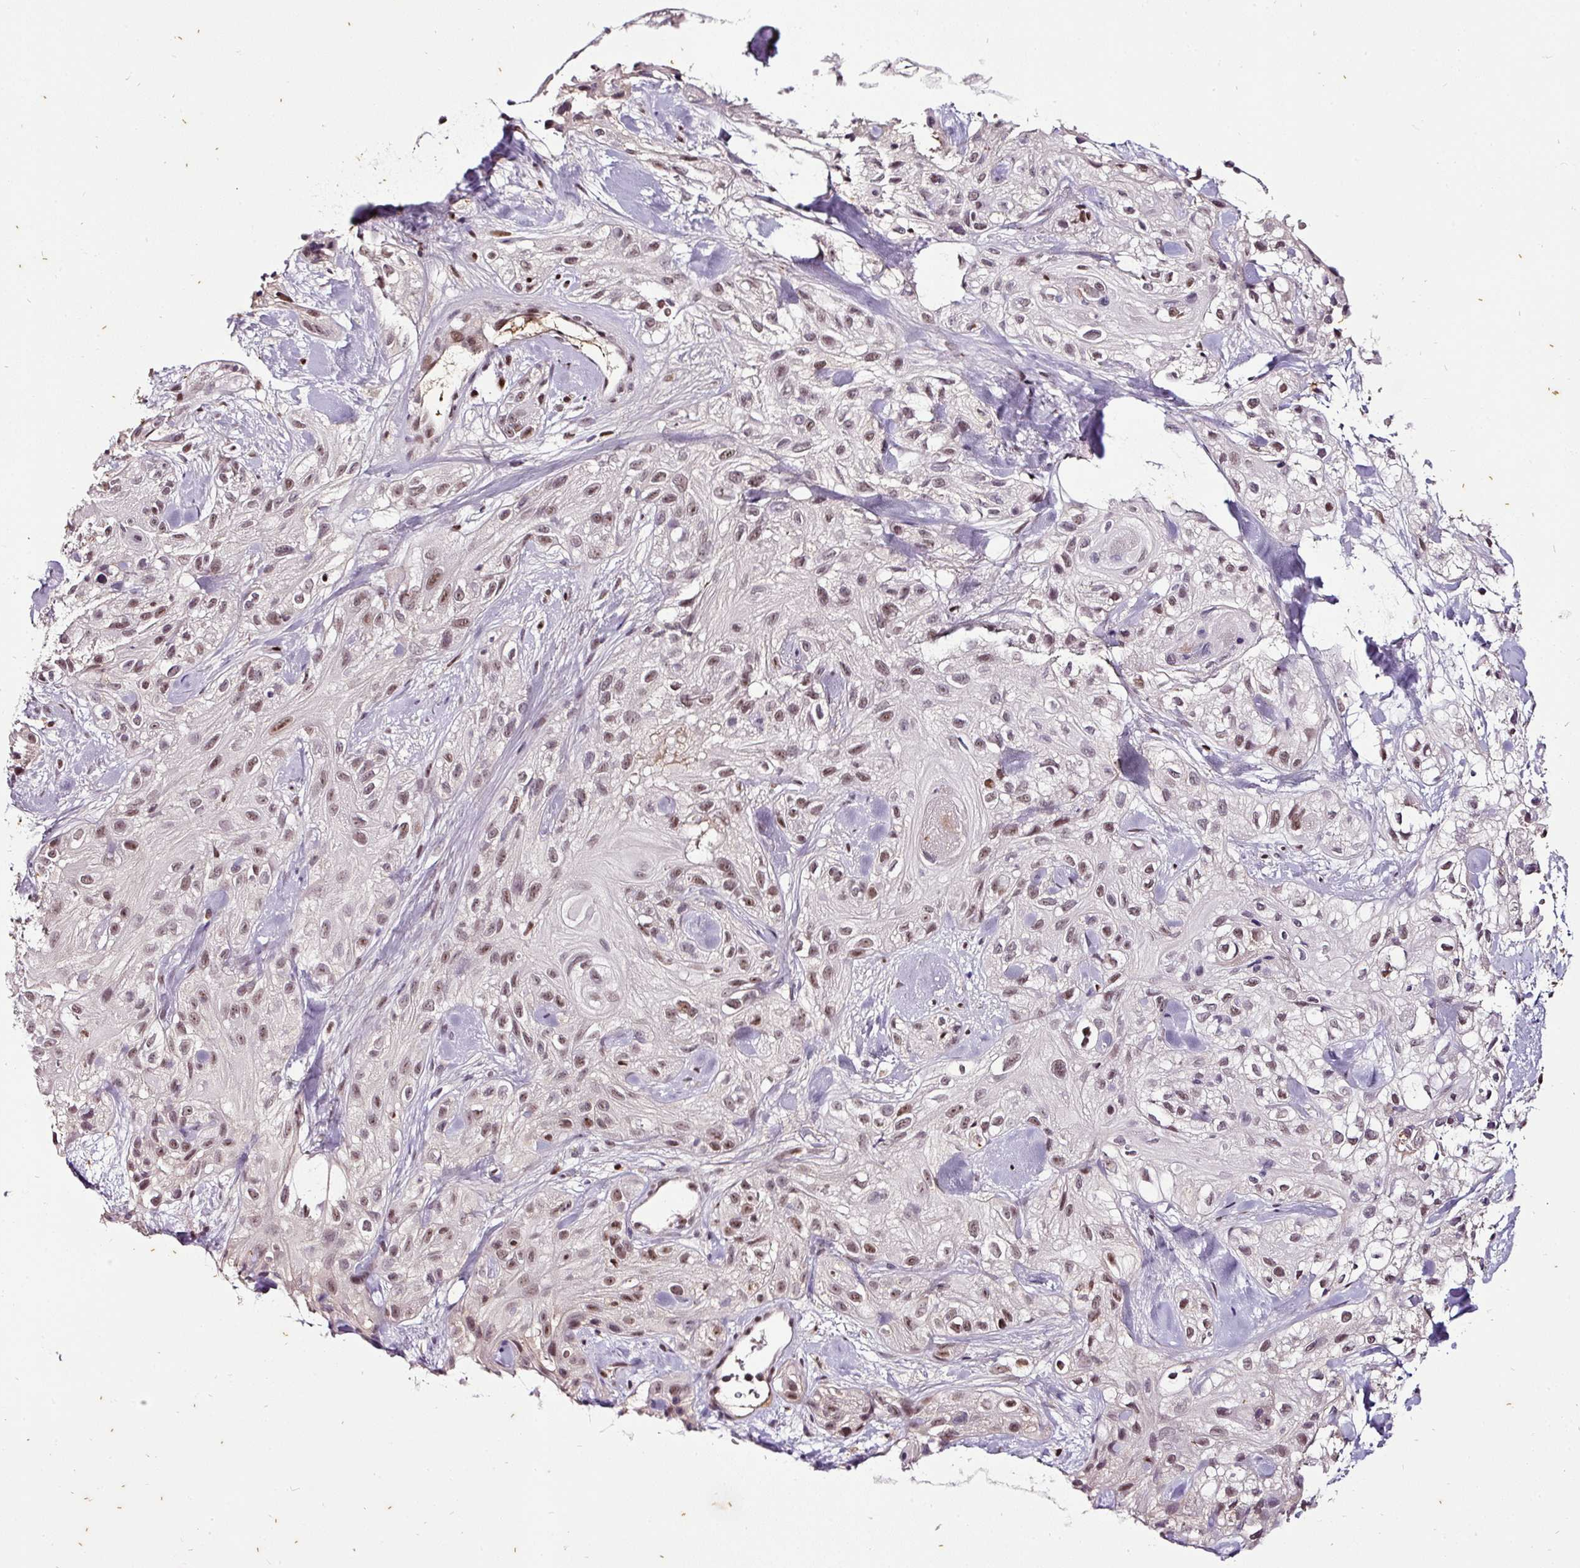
{"staining": {"intensity": "moderate", "quantity": ">75%", "location": "nuclear"}, "tissue": "skin cancer", "cell_type": "Tumor cells", "image_type": "cancer", "snomed": [{"axis": "morphology", "description": "Squamous cell carcinoma, NOS"}, {"axis": "topography", "description": "Skin"}], "caption": "Tumor cells show medium levels of moderate nuclear staining in about >75% of cells in human squamous cell carcinoma (skin).", "gene": "KLF16", "patient": {"sex": "male", "age": 82}}